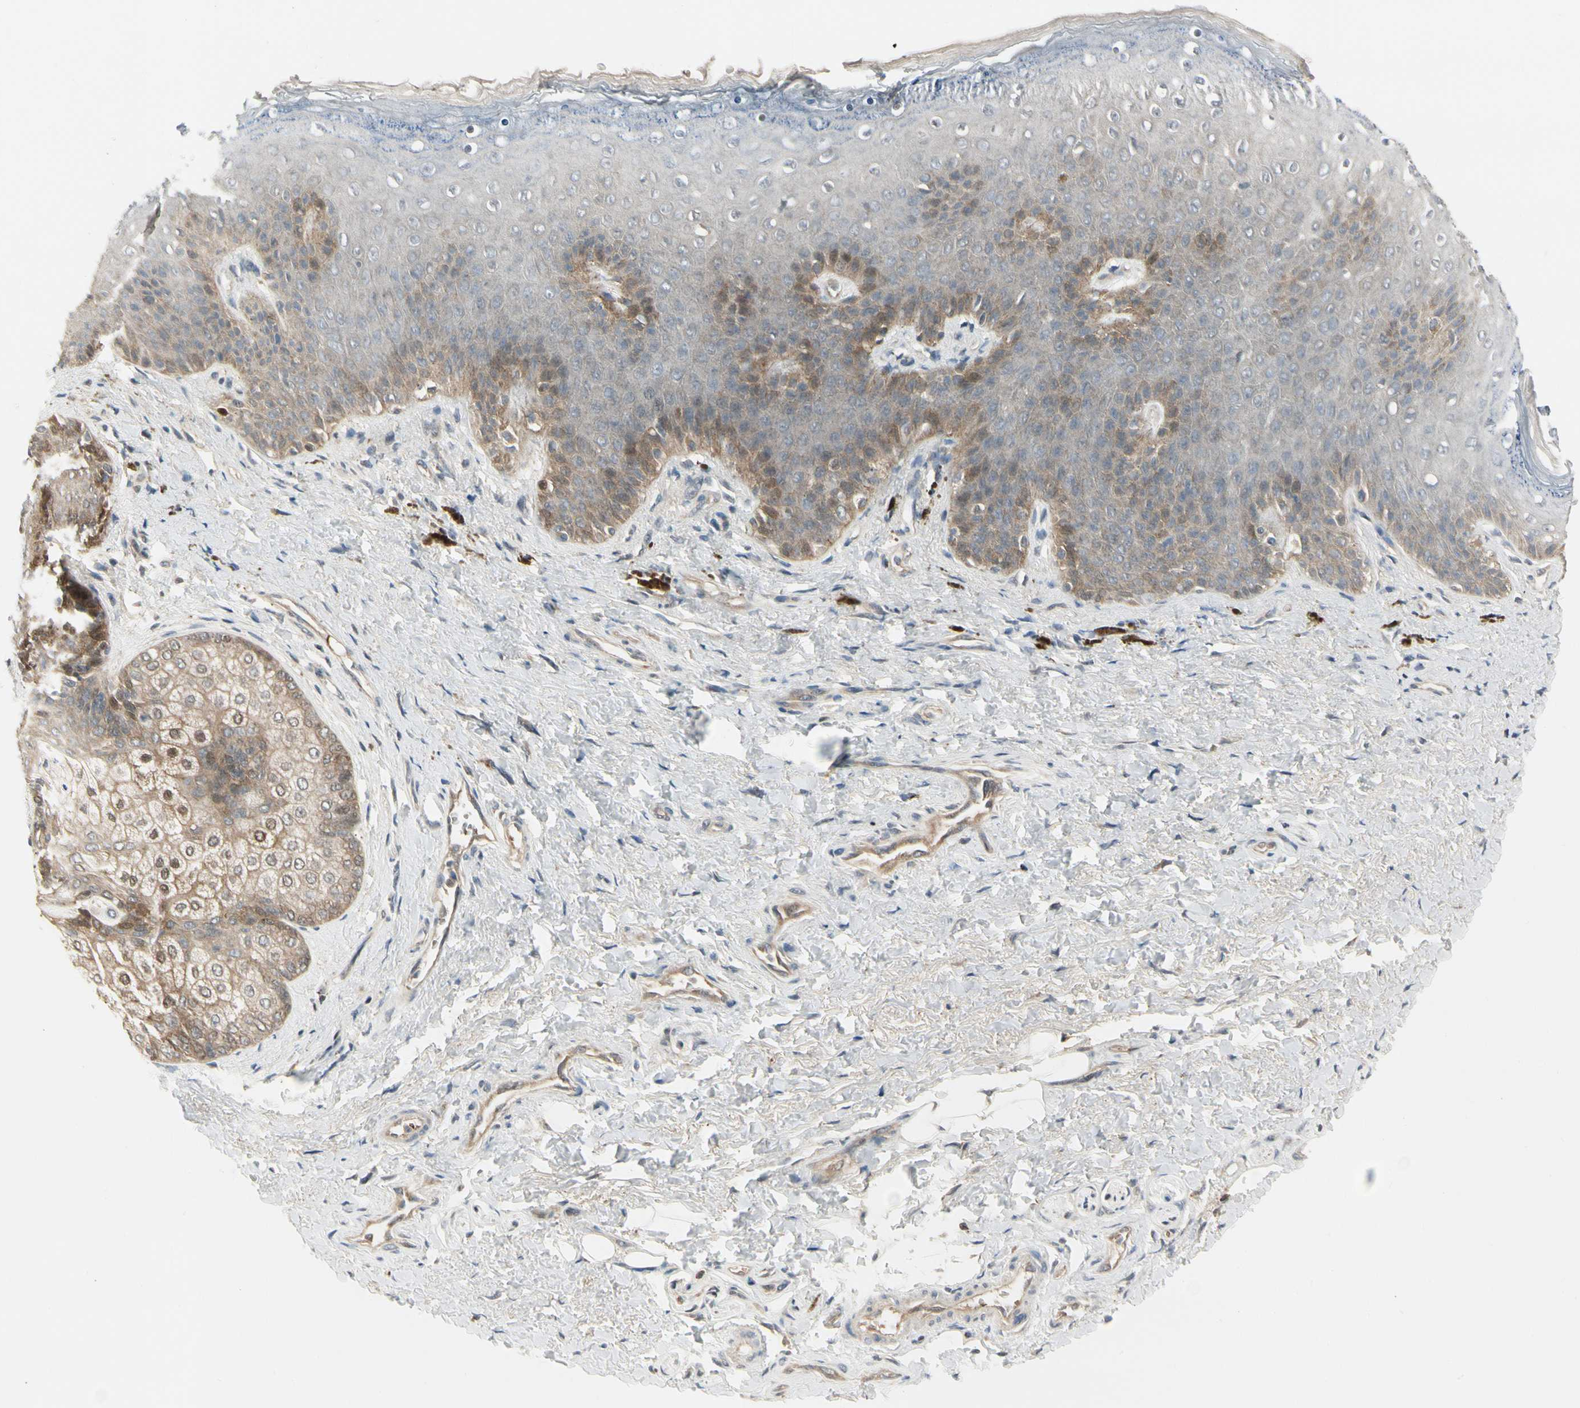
{"staining": {"intensity": "moderate", "quantity": "25%-75%", "location": "cytoplasmic/membranous"}, "tissue": "skin", "cell_type": "Epidermal cells", "image_type": "normal", "snomed": [{"axis": "morphology", "description": "Normal tissue, NOS"}, {"axis": "topography", "description": "Anal"}], "caption": "The image reveals staining of normal skin, revealing moderate cytoplasmic/membranous protein expression (brown color) within epidermal cells.", "gene": "EVC", "patient": {"sex": "female", "age": 46}}